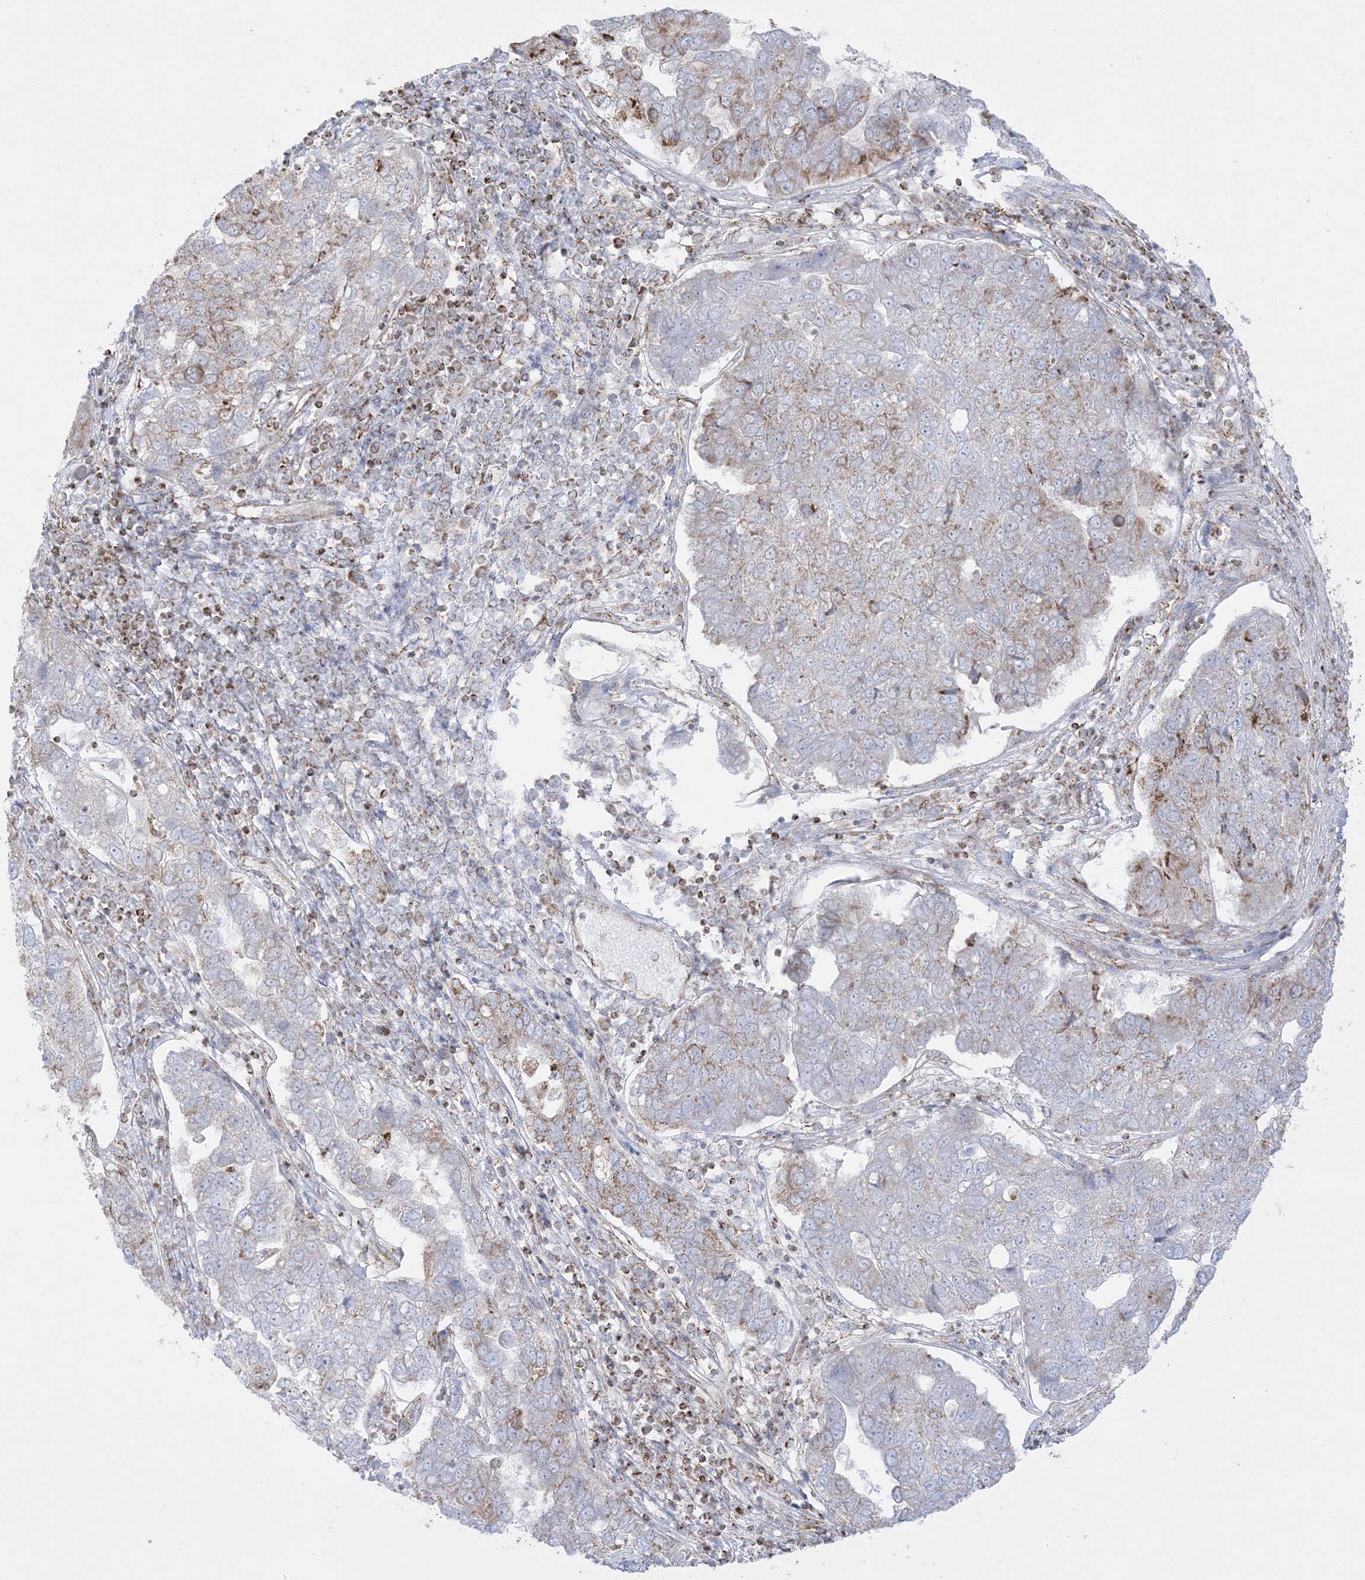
{"staining": {"intensity": "moderate", "quantity": "<25%", "location": "cytoplasmic/membranous"}, "tissue": "pancreatic cancer", "cell_type": "Tumor cells", "image_type": "cancer", "snomed": [{"axis": "morphology", "description": "Adenocarcinoma, NOS"}, {"axis": "topography", "description": "Pancreas"}], "caption": "DAB immunohistochemical staining of human pancreatic cancer reveals moderate cytoplasmic/membranous protein staining in about <25% of tumor cells. (DAB (3,3'-diaminobenzidine) = brown stain, brightfield microscopy at high magnification).", "gene": "MRPS36", "patient": {"sex": "female", "age": 61}}